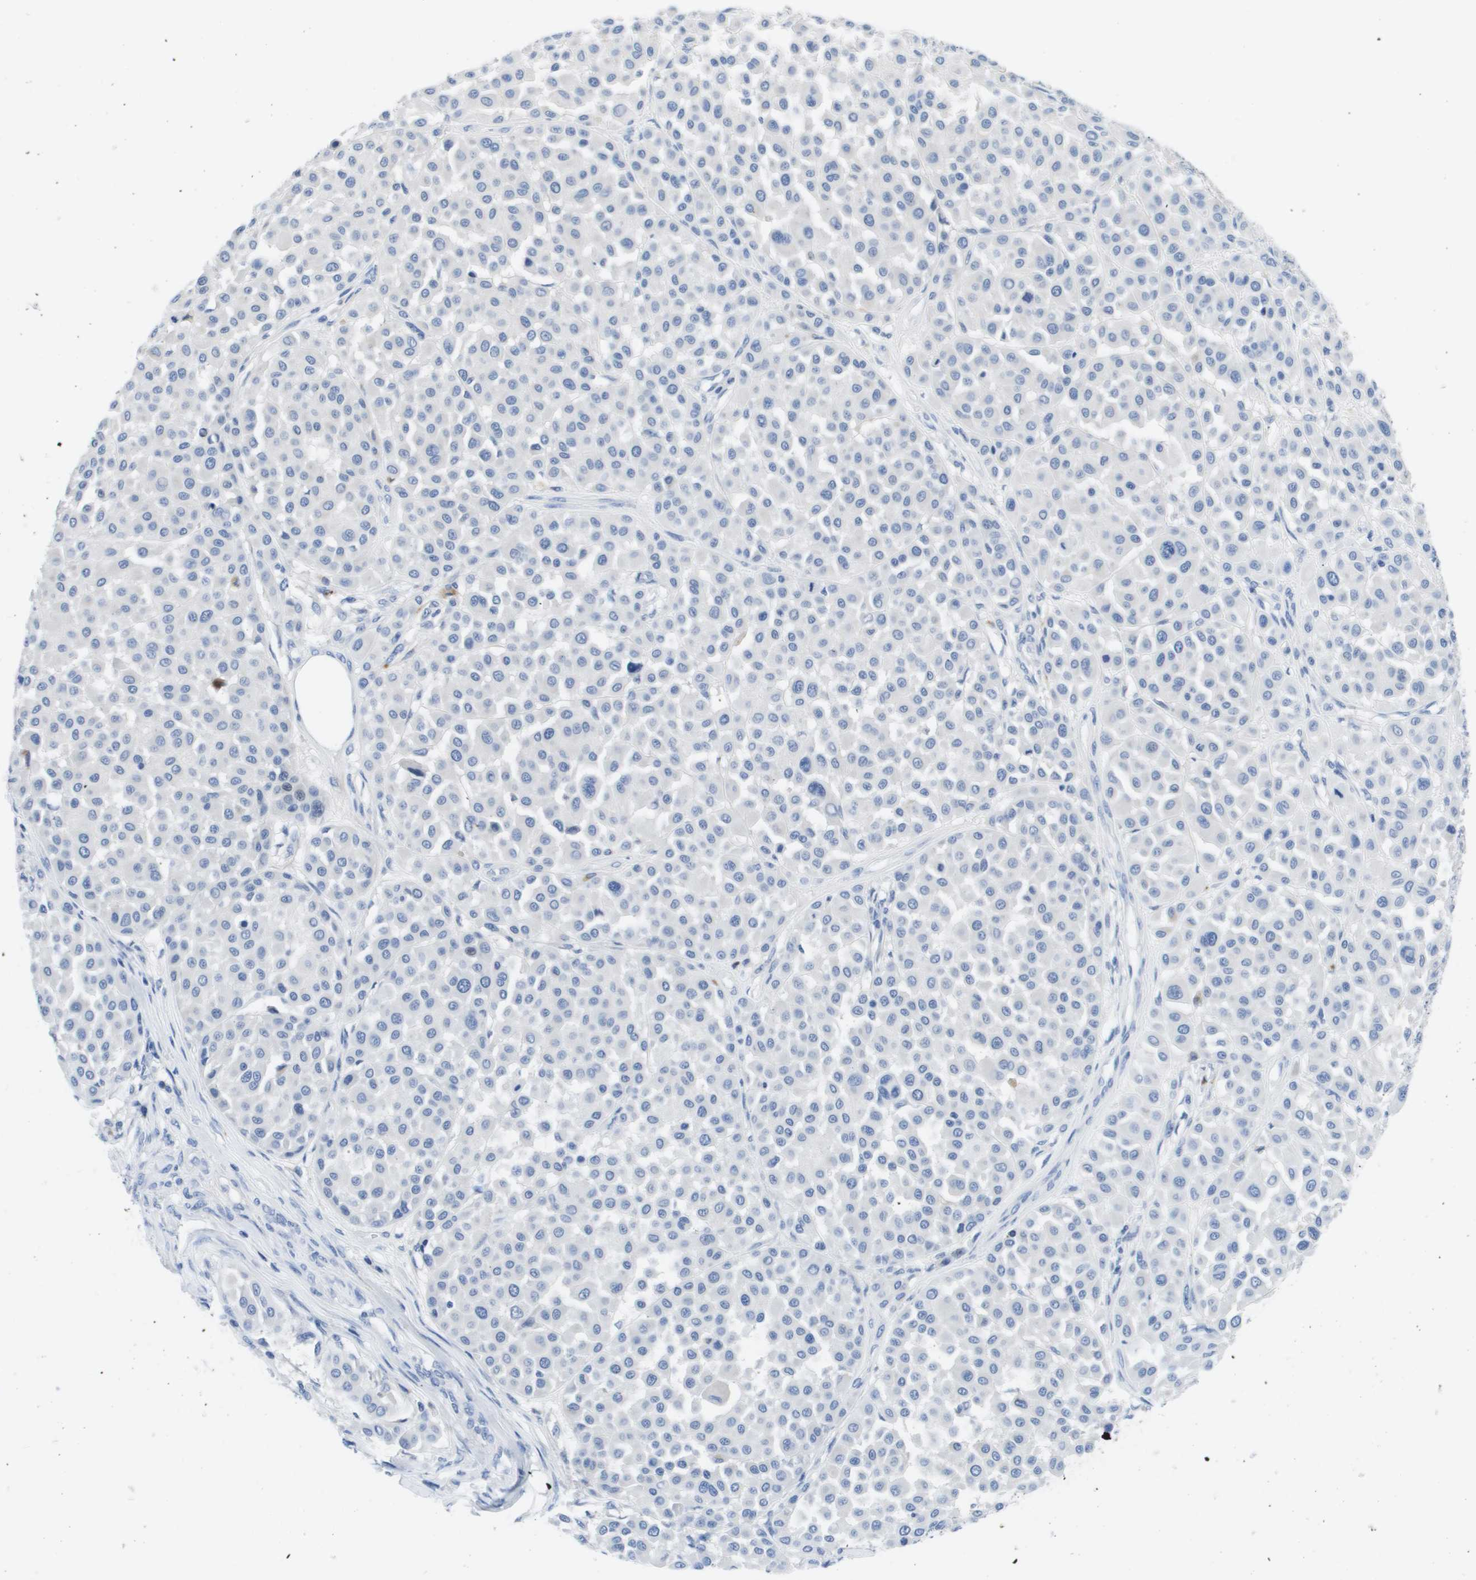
{"staining": {"intensity": "negative", "quantity": "none", "location": "none"}, "tissue": "melanoma", "cell_type": "Tumor cells", "image_type": "cancer", "snomed": [{"axis": "morphology", "description": "Malignant melanoma, Metastatic site"}, {"axis": "topography", "description": "Soft tissue"}], "caption": "This is a histopathology image of immunohistochemistry staining of melanoma, which shows no positivity in tumor cells.", "gene": "MS4A1", "patient": {"sex": "male", "age": 41}}